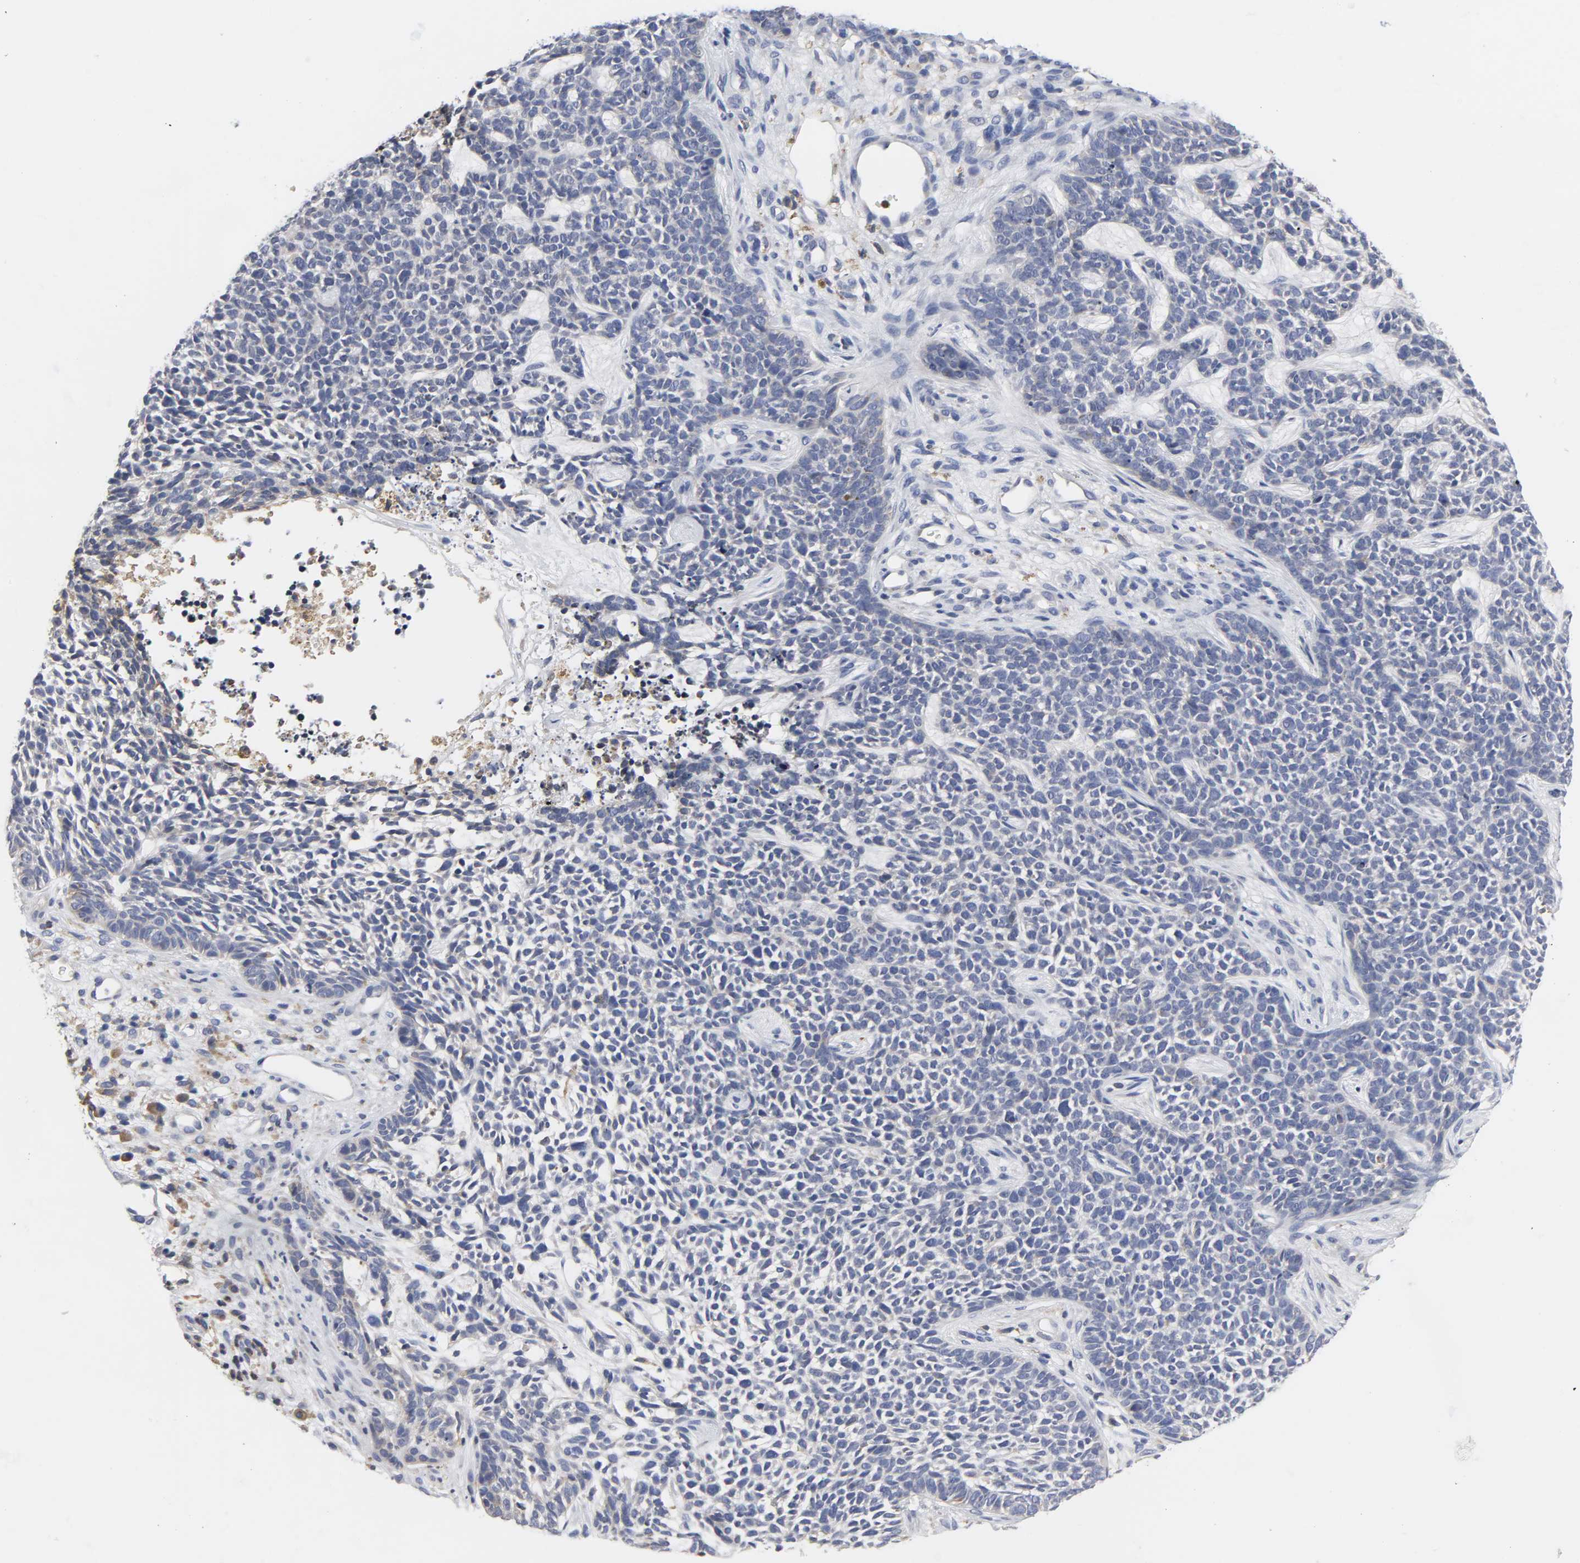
{"staining": {"intensity": "negative", "quantity": "none", "location": "none"}, "tissue": "skin cancer", "cell_type": "Tumor cells", "image_type": "cancer", "snomed": [{"axis": "morphology", "description": "Basal cell carcinoma"}, {"axis": "topography", "description": "Skin"}], "caption": "DAB (3,3'-diaminobenzidine) immunohistochemical staining of human skin cancer (basal cell carcinoma) exhibits no significant expression in tumor cells. (Immunohistochemistry, brightfield microscopy, high magnification).", "gene": "HCK", "patient": {"sex": "female", "age": 84}}